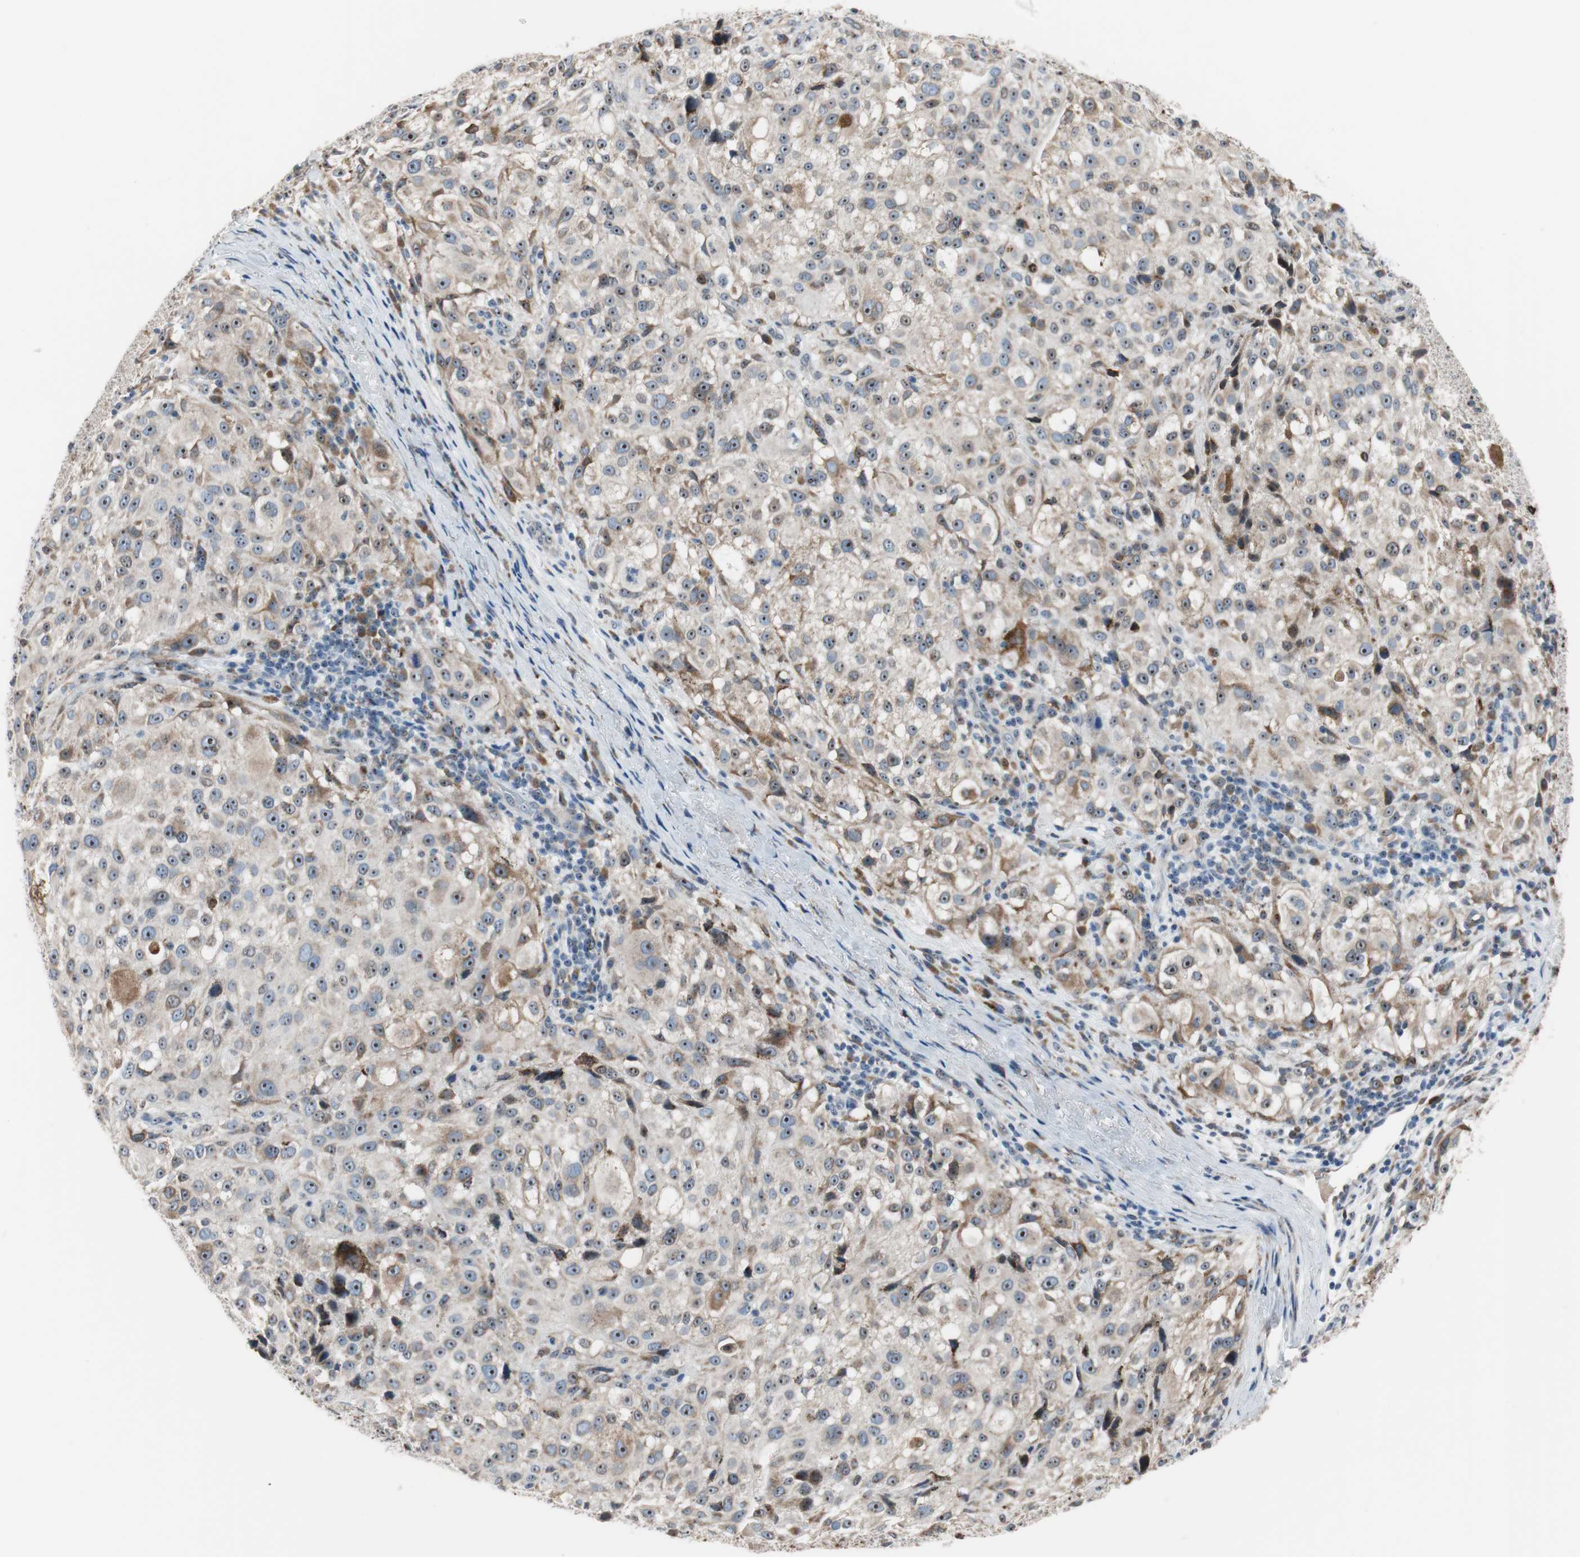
{"staining": {"intensity": "weak", "quantity": ">75%", "location": "cytoplasmic/membranous"}, "tissue": "melanoma", "cell_type": "Tumor cells", "image_type": "cancer", "snomed": [{"axis": "morphology", "description": "Necrosis, NOS"}, {"axis": "morphology", "description": "Malignant melanoma, NOS"}, {"axis": "topography", "description": "Skin"}], "caption": "Weak cytoplasmic/membranous staining is seen in about >75% of tumor cells in malignant melanoma. (DAB IHC, brown staining for protein, blue staining for nuclei).", "gene": "TMED7", "patient": {"sex": "female", "age": 87}}